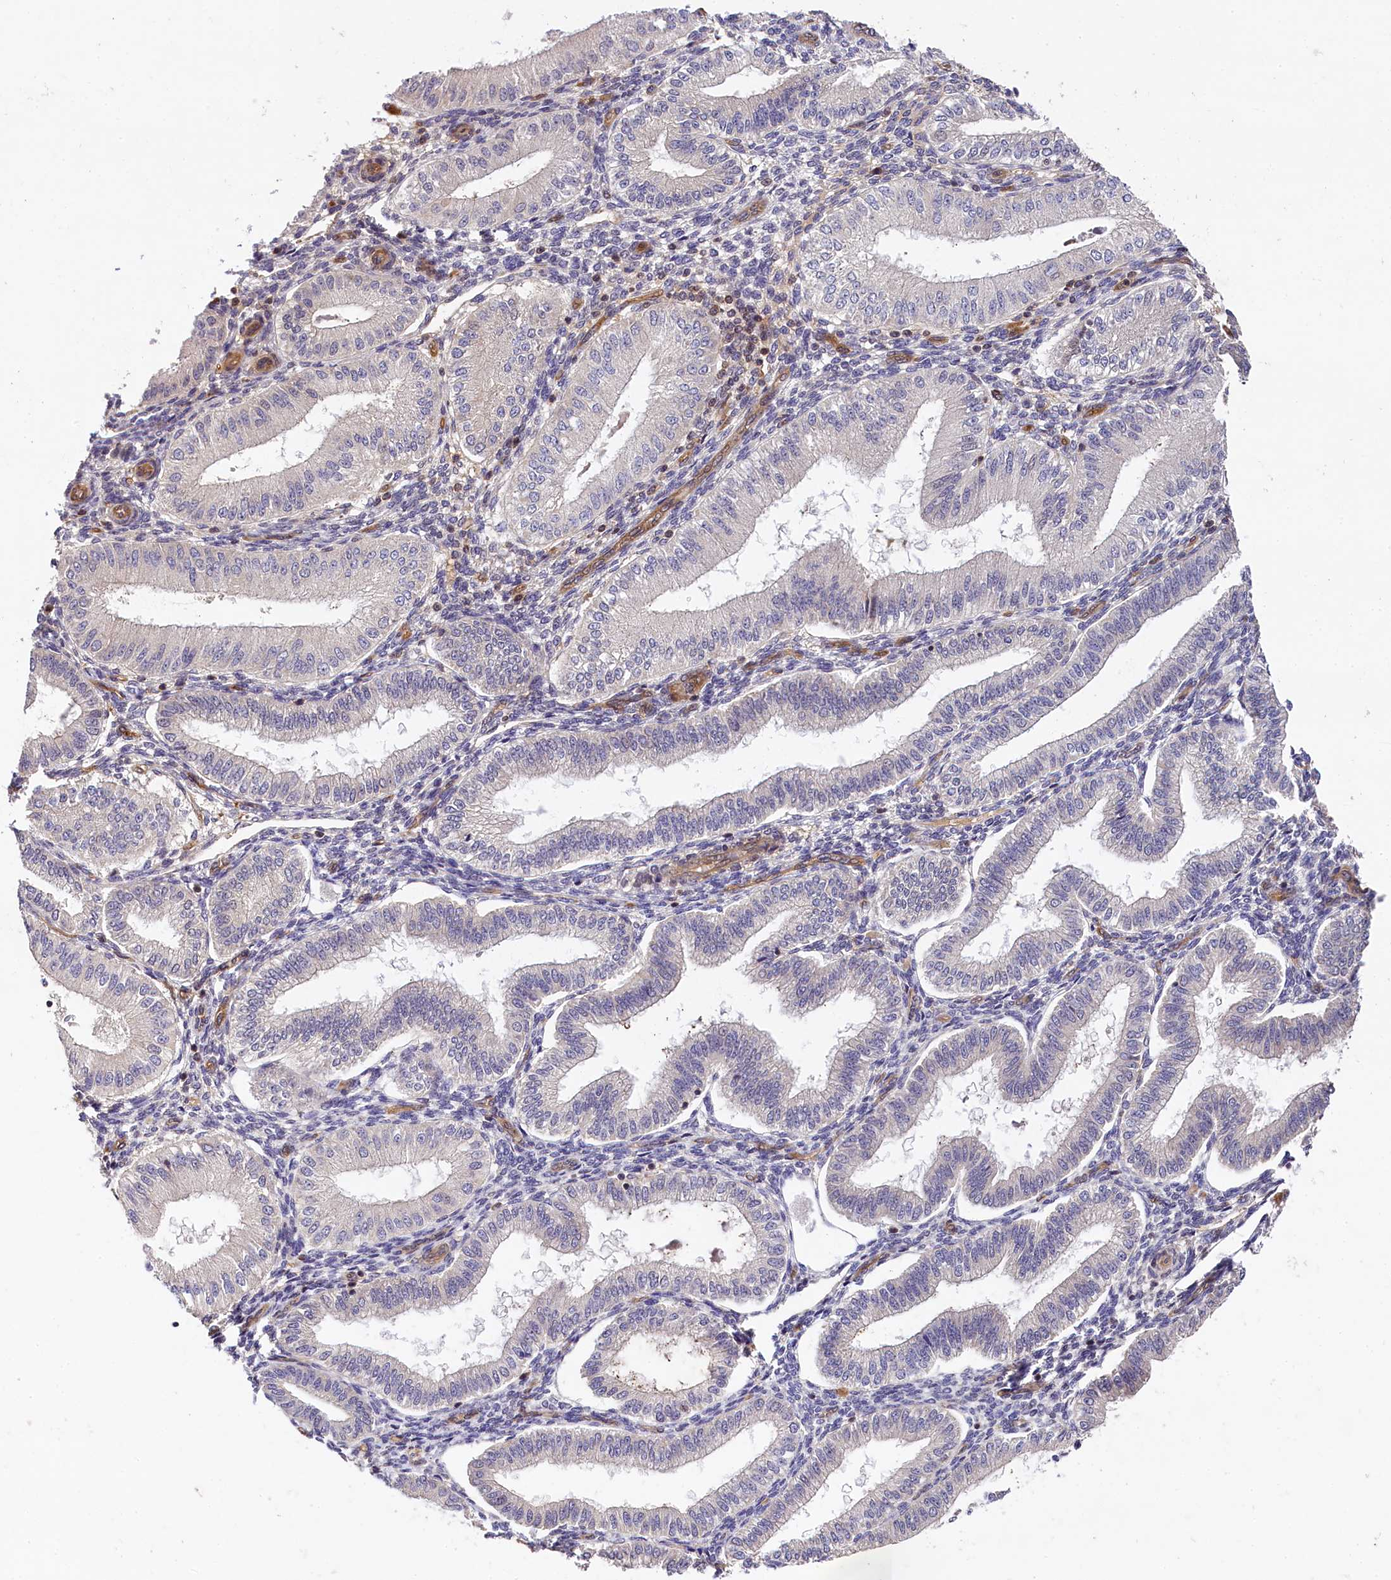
{"staining": {"intensity": "negative", "quantity": "none", "location": "none"}, "tissue": "endometrium", "cell_type": "Cells in endometrial stroma", "image_type": "normal", "snomed": [{"axis": "morphology", "description": "Normal tissue, NOS"}, {"axis": "topography", "description": "Endometrium"}], "caption": "This is an immunohistochemistry (IHC) histopathology image of benign human endometrium. There is no staining in cells in endometrial stroma.", "gene": "SNRK", "patient": {"sex": "female", "age": 39}}